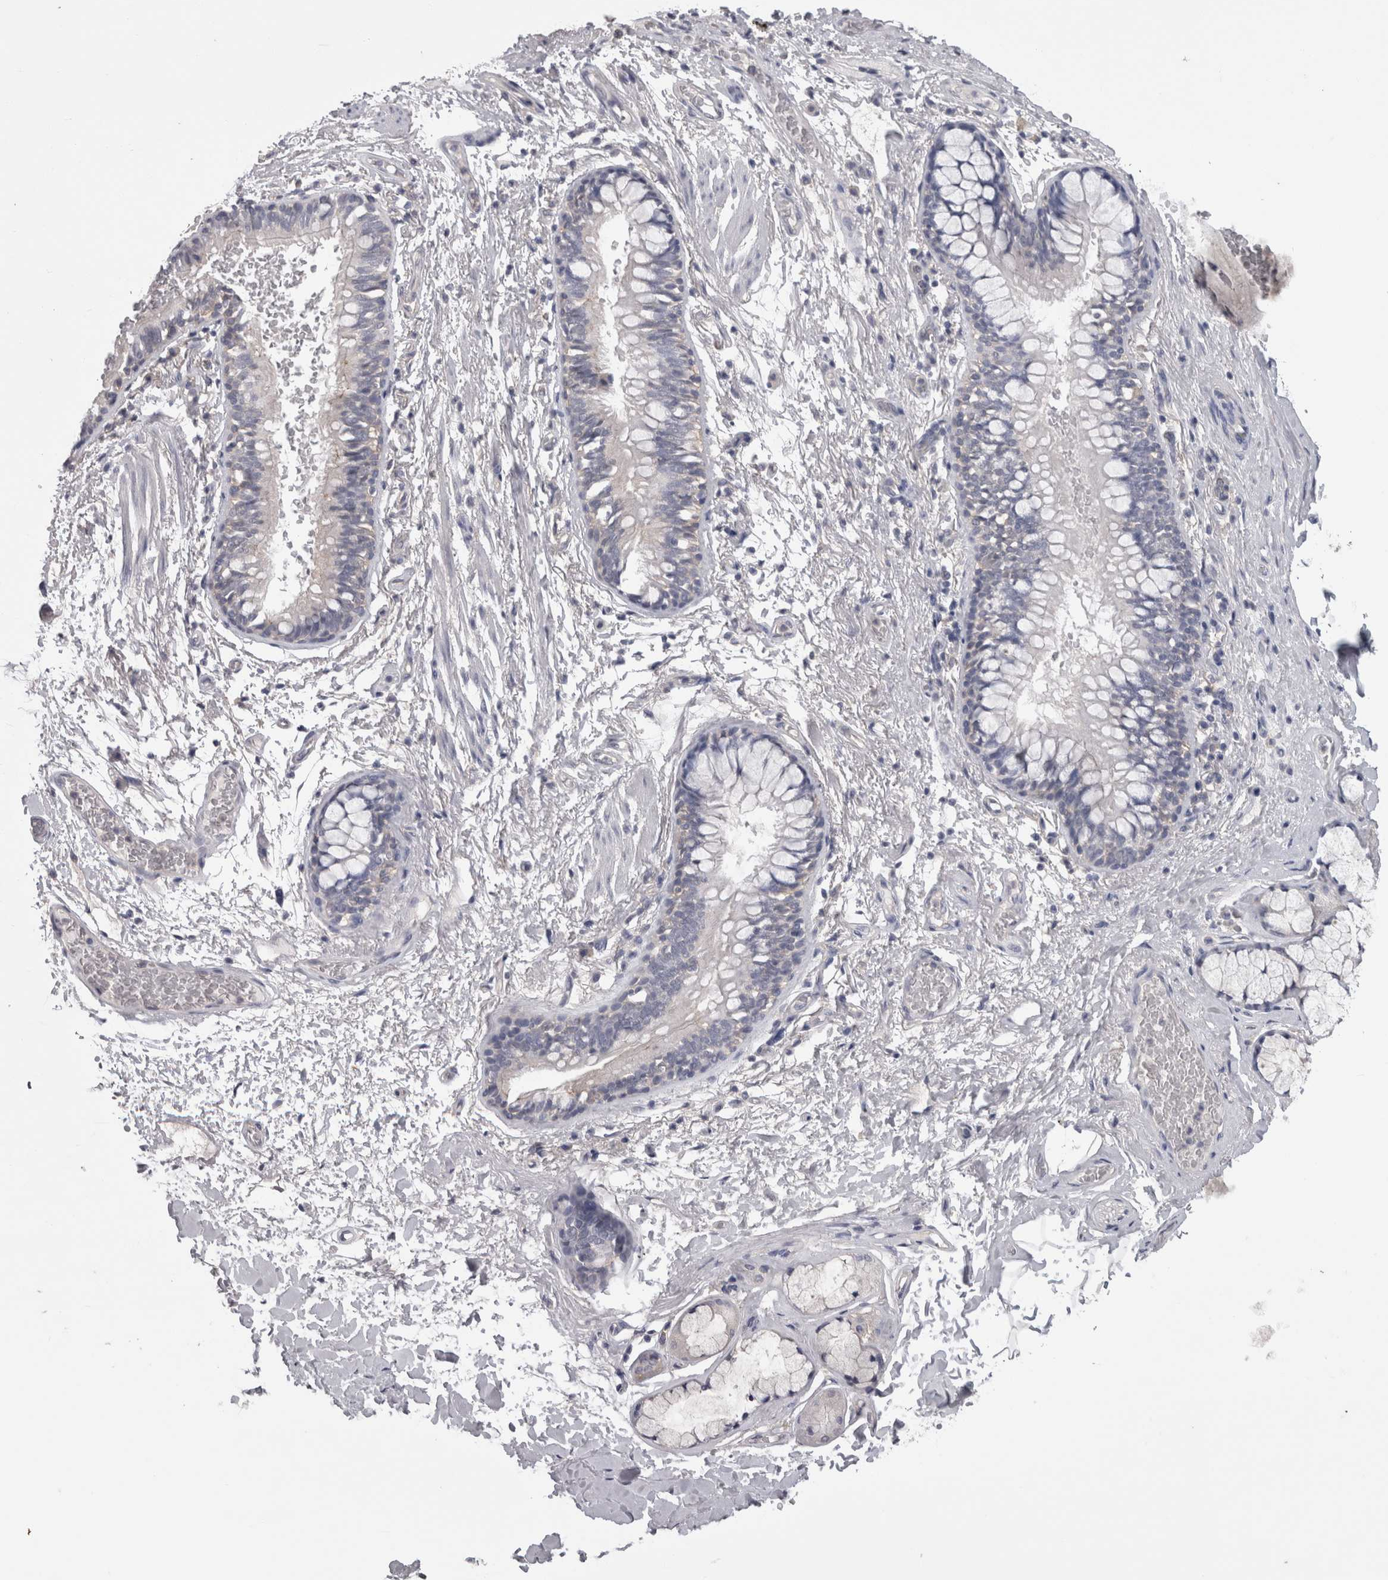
{"staining": {"intensity": "negative", "quantity": "none", "location": "none"}, "tissue": "adipose tissue", "cell_type": "Adipocytes", "image_type": "normal", "snomed": [{"axis": "morphology", "description": "Normal tissue, NOS"}, {"axis": "topography", "description": "Cartilage tissue"}, {"axis": "topography", "description": "Bronchus"}], "caption": "The photomicrograph reveals no staining of adipocytes in unremarkable adipose tissue. (DAB (3,3'-diaminobenzidine) immunohistochemistry, high magnification).", "gene": "NECTIN2", "patient": {"sex": "female", "age": 73}}